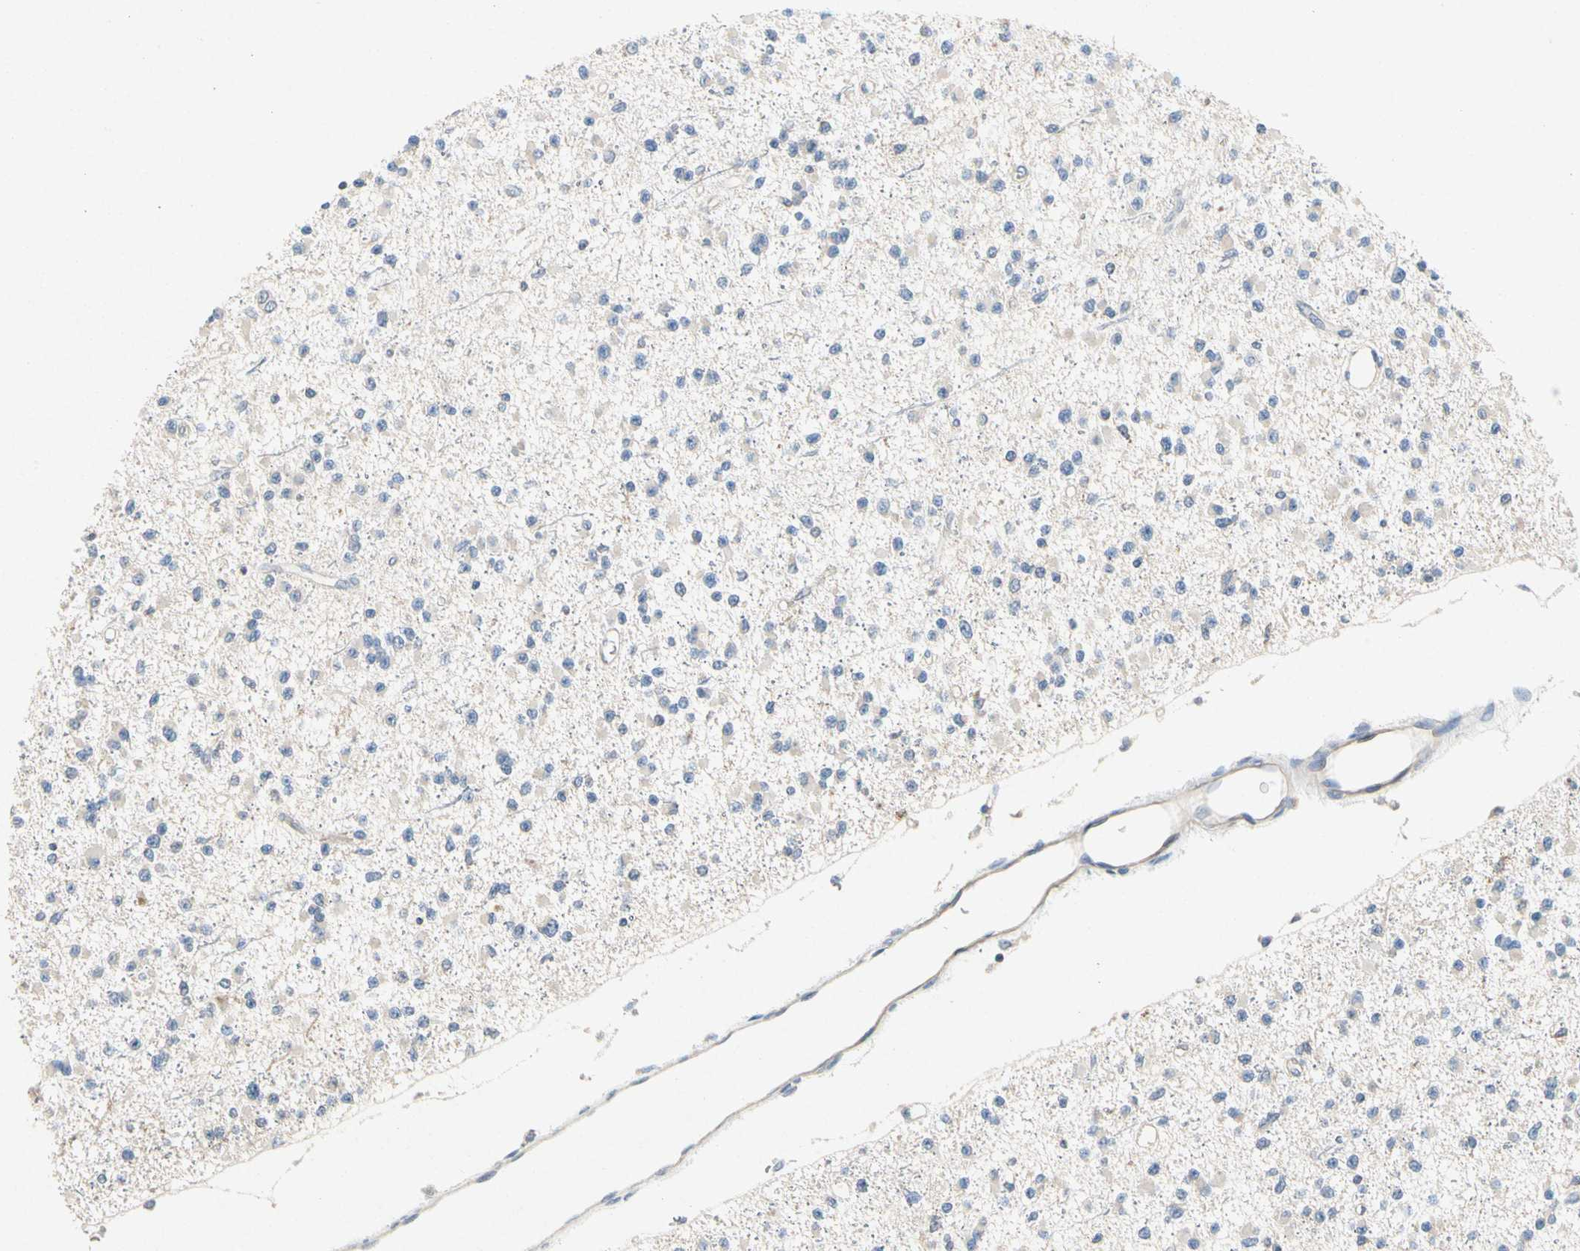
{"staining": {"intensity": "weak", "quantity": "<25%", "location": "cytoplasmic/membranous"}, "tissue": "glioma", "cell_type": "Tumor cells", "image_type": "cancer", "snomed": [{"axis": "morphology", "description": "Glioma, malignant, Low grade"}, {"axis": "topography", "description": "Brain"}], "caption": "This is an immunohistochemistry photomicrograph of glioma. There is no positivity in tumor cells.", "gene": "RPS6KA1", "patient": {"sex": "female", "age": 22}}